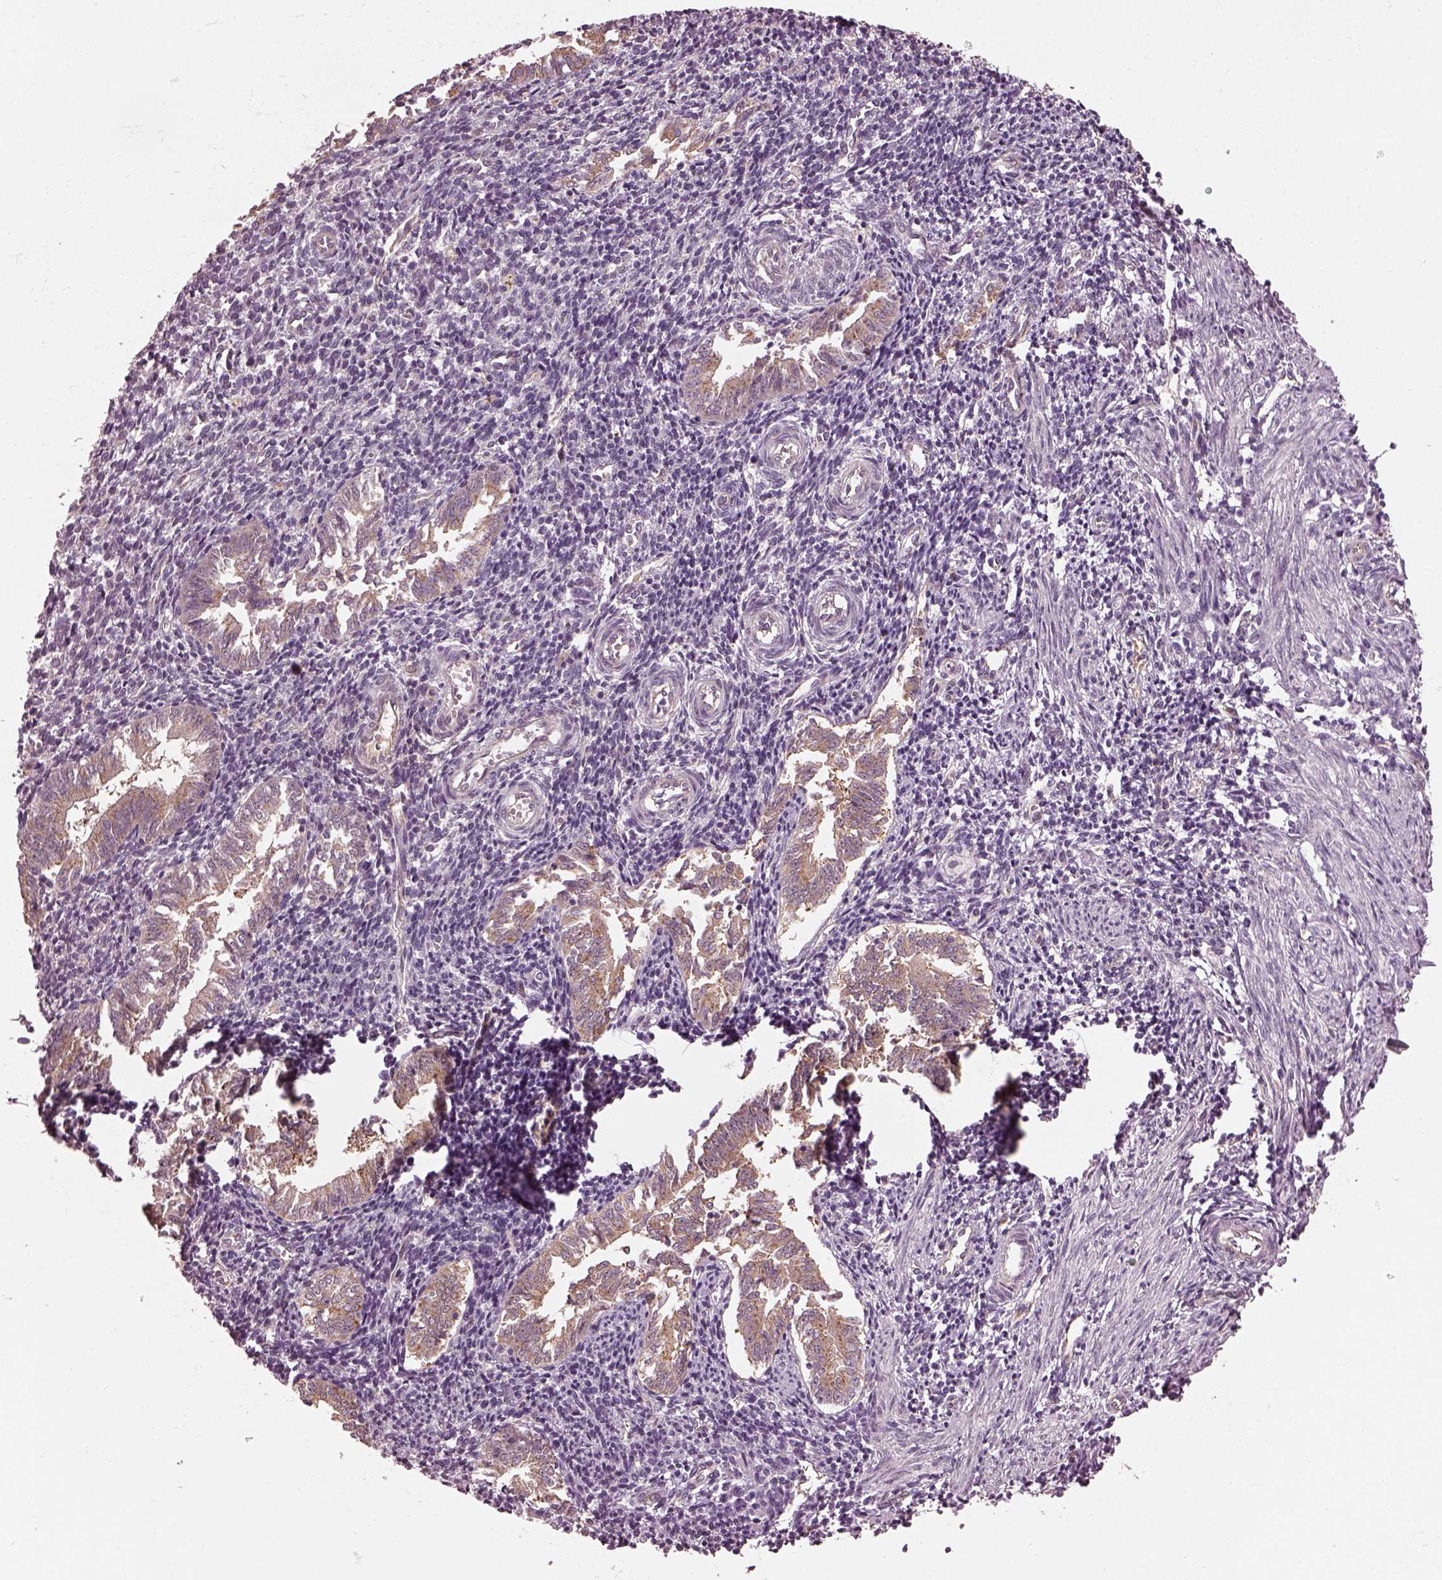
{"staining": {"intensity": "negative", "quantity": "none", "location": "none"}, "tissue": "endometrium", "cell_type": "Cells in endometrial stroma", "image_type": "normal", "snomed": [{"axis": "morphology", "description": "Normal tissue, NOS"}, {"axis": "topography", "description": "Endometrium"}], "caption": "A histopathology image of human endometrium is negative for staining in cells in endometrial stroma. The staining is performed using DAB brown chromogen with nuclei counter-stained in using hematoxylin.", "gene": "RUFY3", "patient": {"sex": "female", "age": 25}}